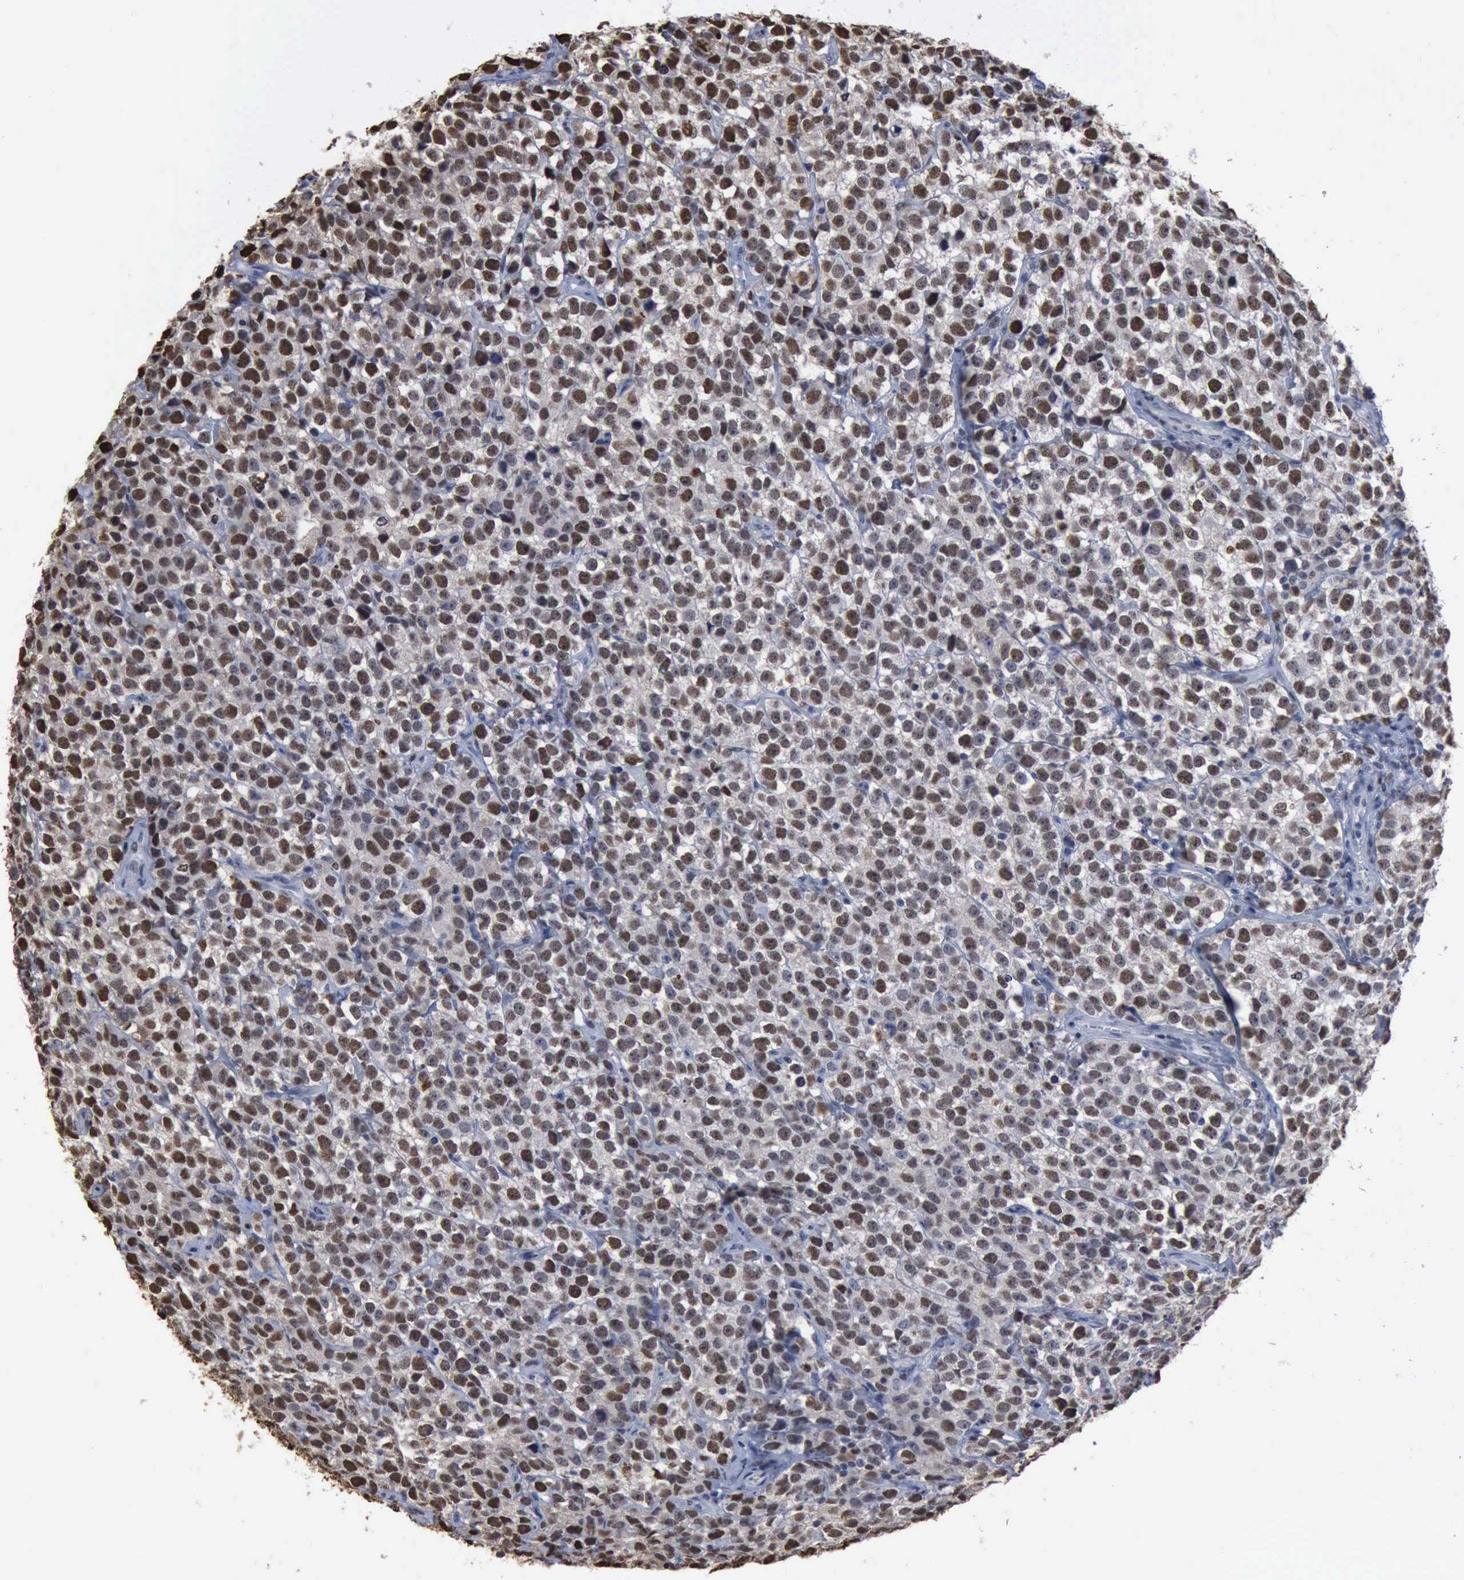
{"staining": {"intensity": "moderate", "quantity": ">75%", "location": "nuclear"}, "tissue": "testis cancer", "cell_type": "Tumor cells", "image_type": "cancer", "snomed": [{"axis": "morphology", "description": "Seminoma, NOS"}, {"axis": "topography", "description": "Testis"}], "caption": "Immunohistochemistry (IHC) photomicrograph of neoplastic tissue: seminoma (testis) stained using immunohistochemistry reveals medium levels of moderate protein expression localized specifically in the nuclear of tumor cells, appearing as a nuclear brown color.", "gene": "PCNA", "patient": {"sex": "male", "age": 25}}